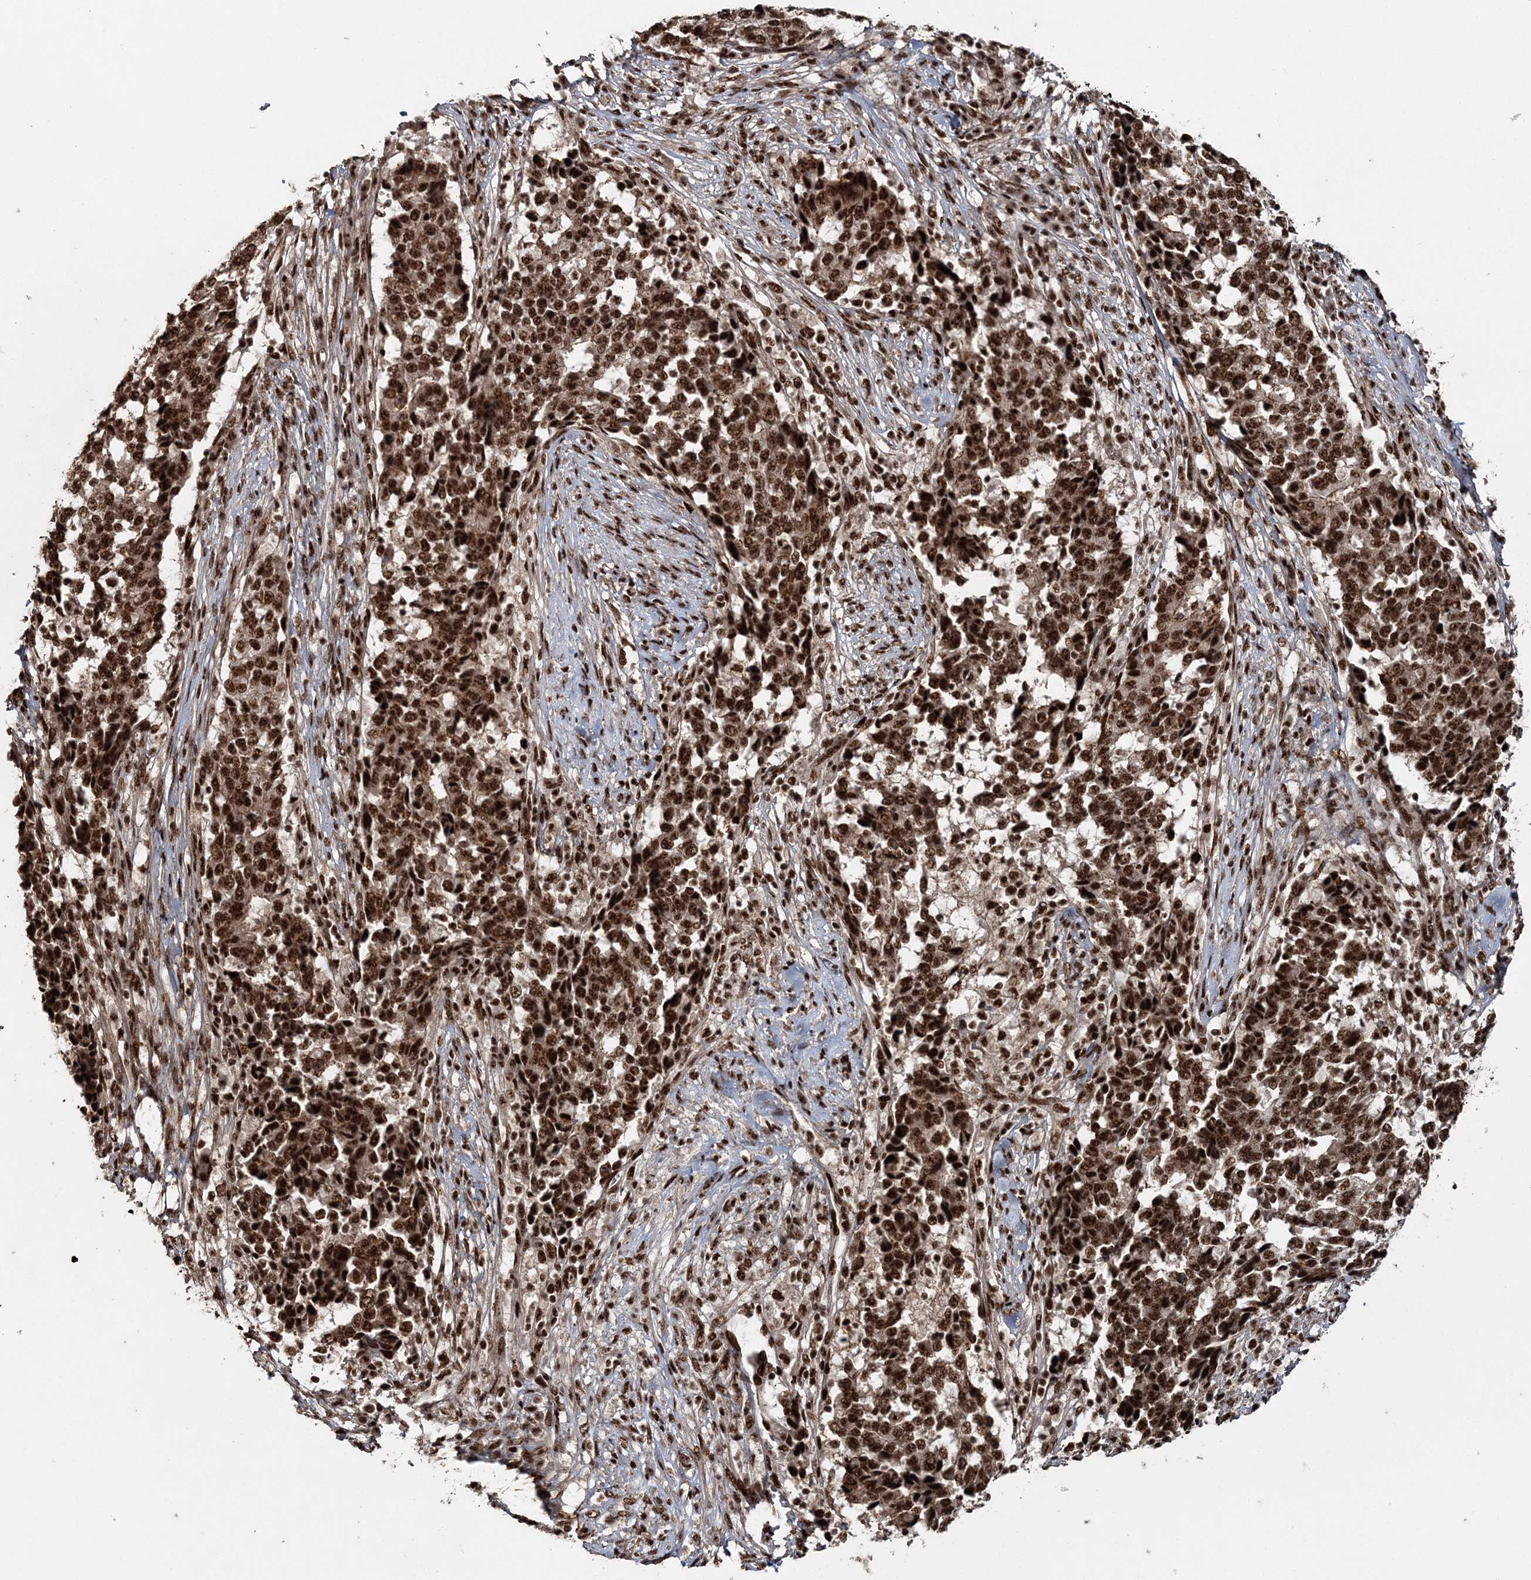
{"staining": {"intensity": "strong", "quantity": ">75%", "location": "nuclear"}, "tissue": "stomach cancer", "cell_type": "Tumor cells", "image_type": "cancer", "snomed": [{"axis": "morphology", "description": "Adenocarcinoma, NOS"}, {"axis": "topography", "description": "Stomach"}], "caption": "This photomicrograph displays IHC staining of stomach cancer, with high strong nuclear expression in about >75% of tumor cells.", "gene": "EXOSC8", "patient": {"sex": "male", "age": 59}}